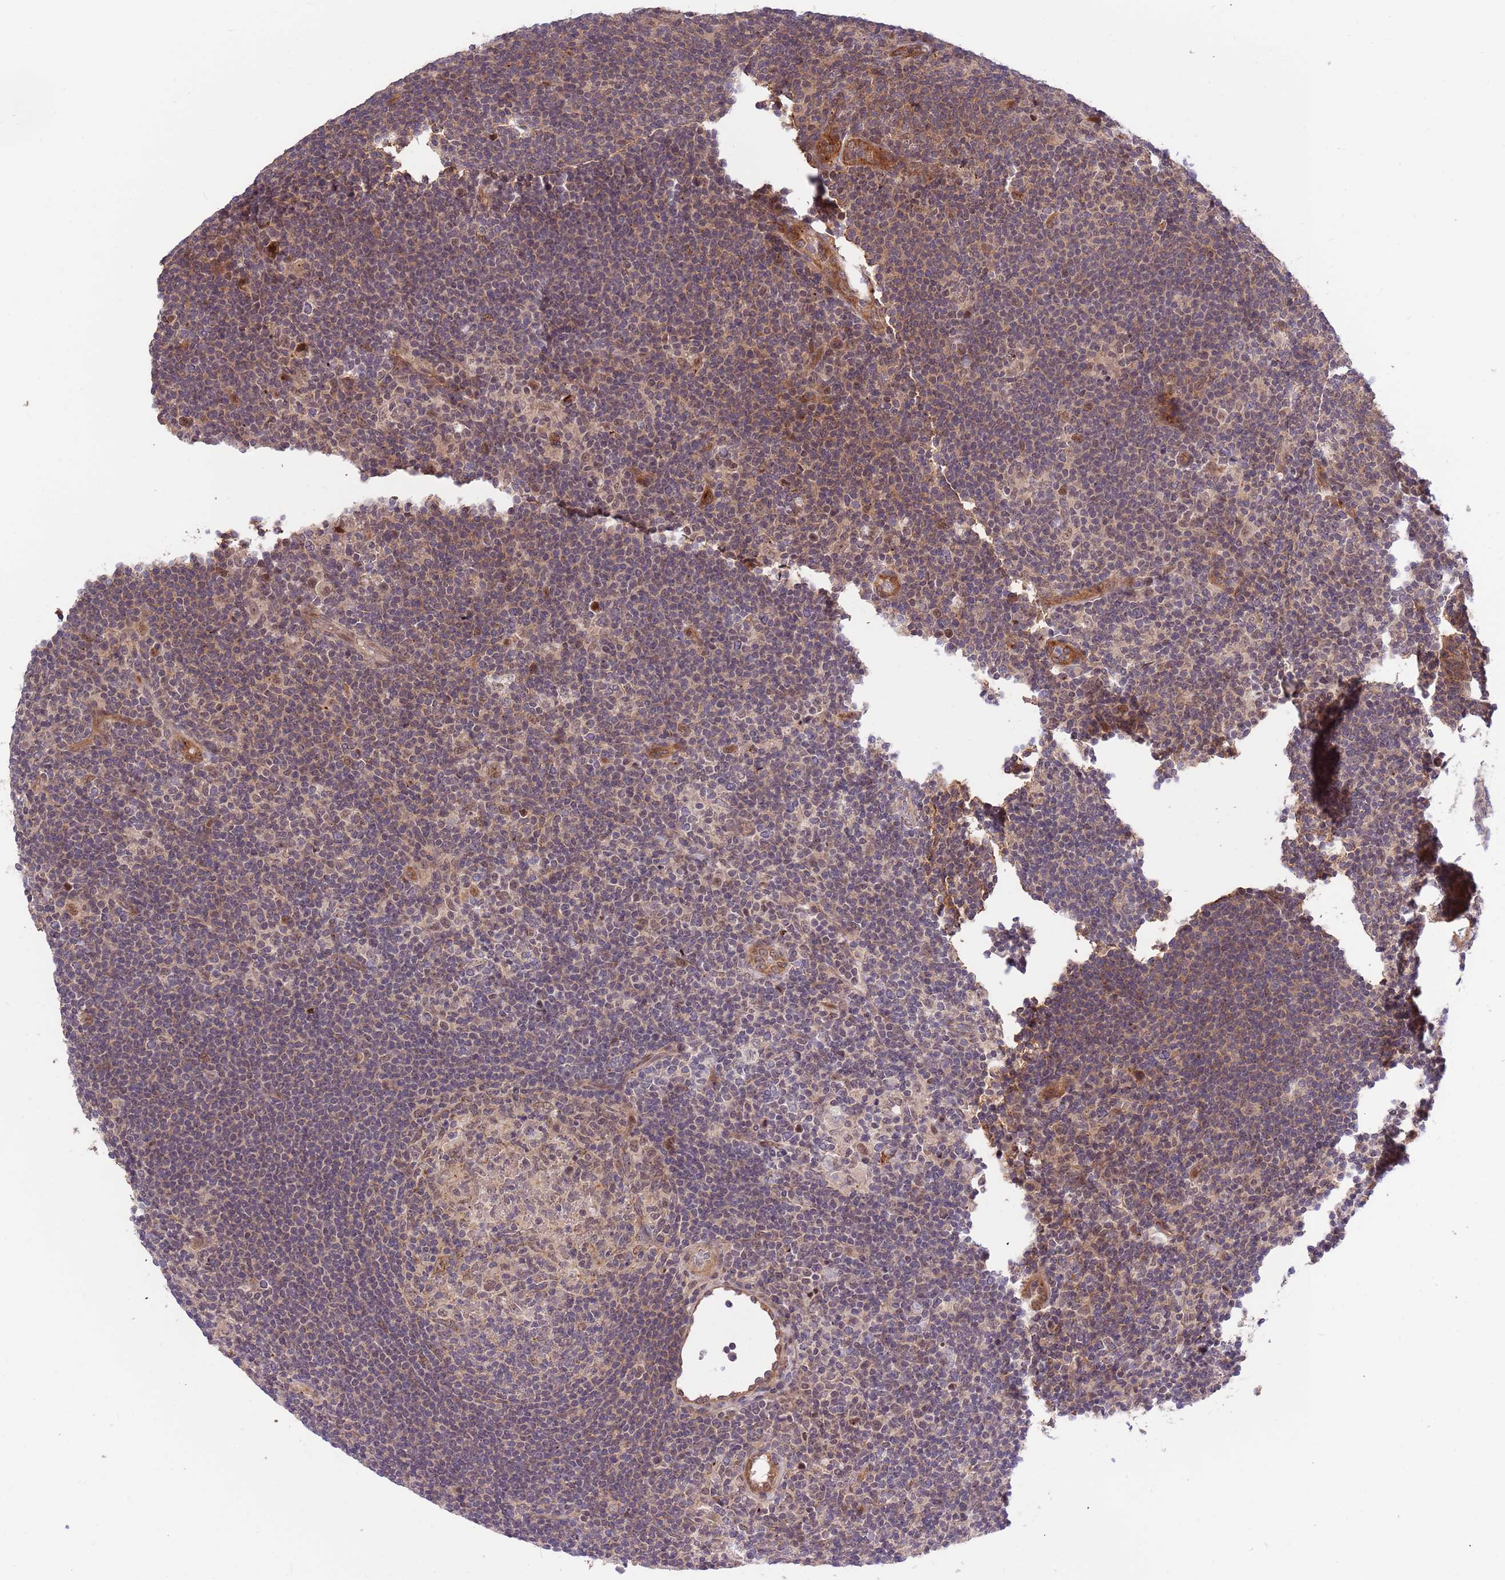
{"staining": {"intensity": "weak", "quantity": "<25%", "location": "nuclear"}, "tissue": "lymphoma", "cell_type": "Tumor cells", "image_type": "cancer", "snomed": [{"axis": "morphology", "description": "Hodgkin's disease, NOS"}, {"axis": "topography", "description": "Lymph node"}], "caption": "Tumor cells are negative for protein expression in human lymphoma.", "gene": "HAUS3", "patient": {"sex": "female", "age": 57}}